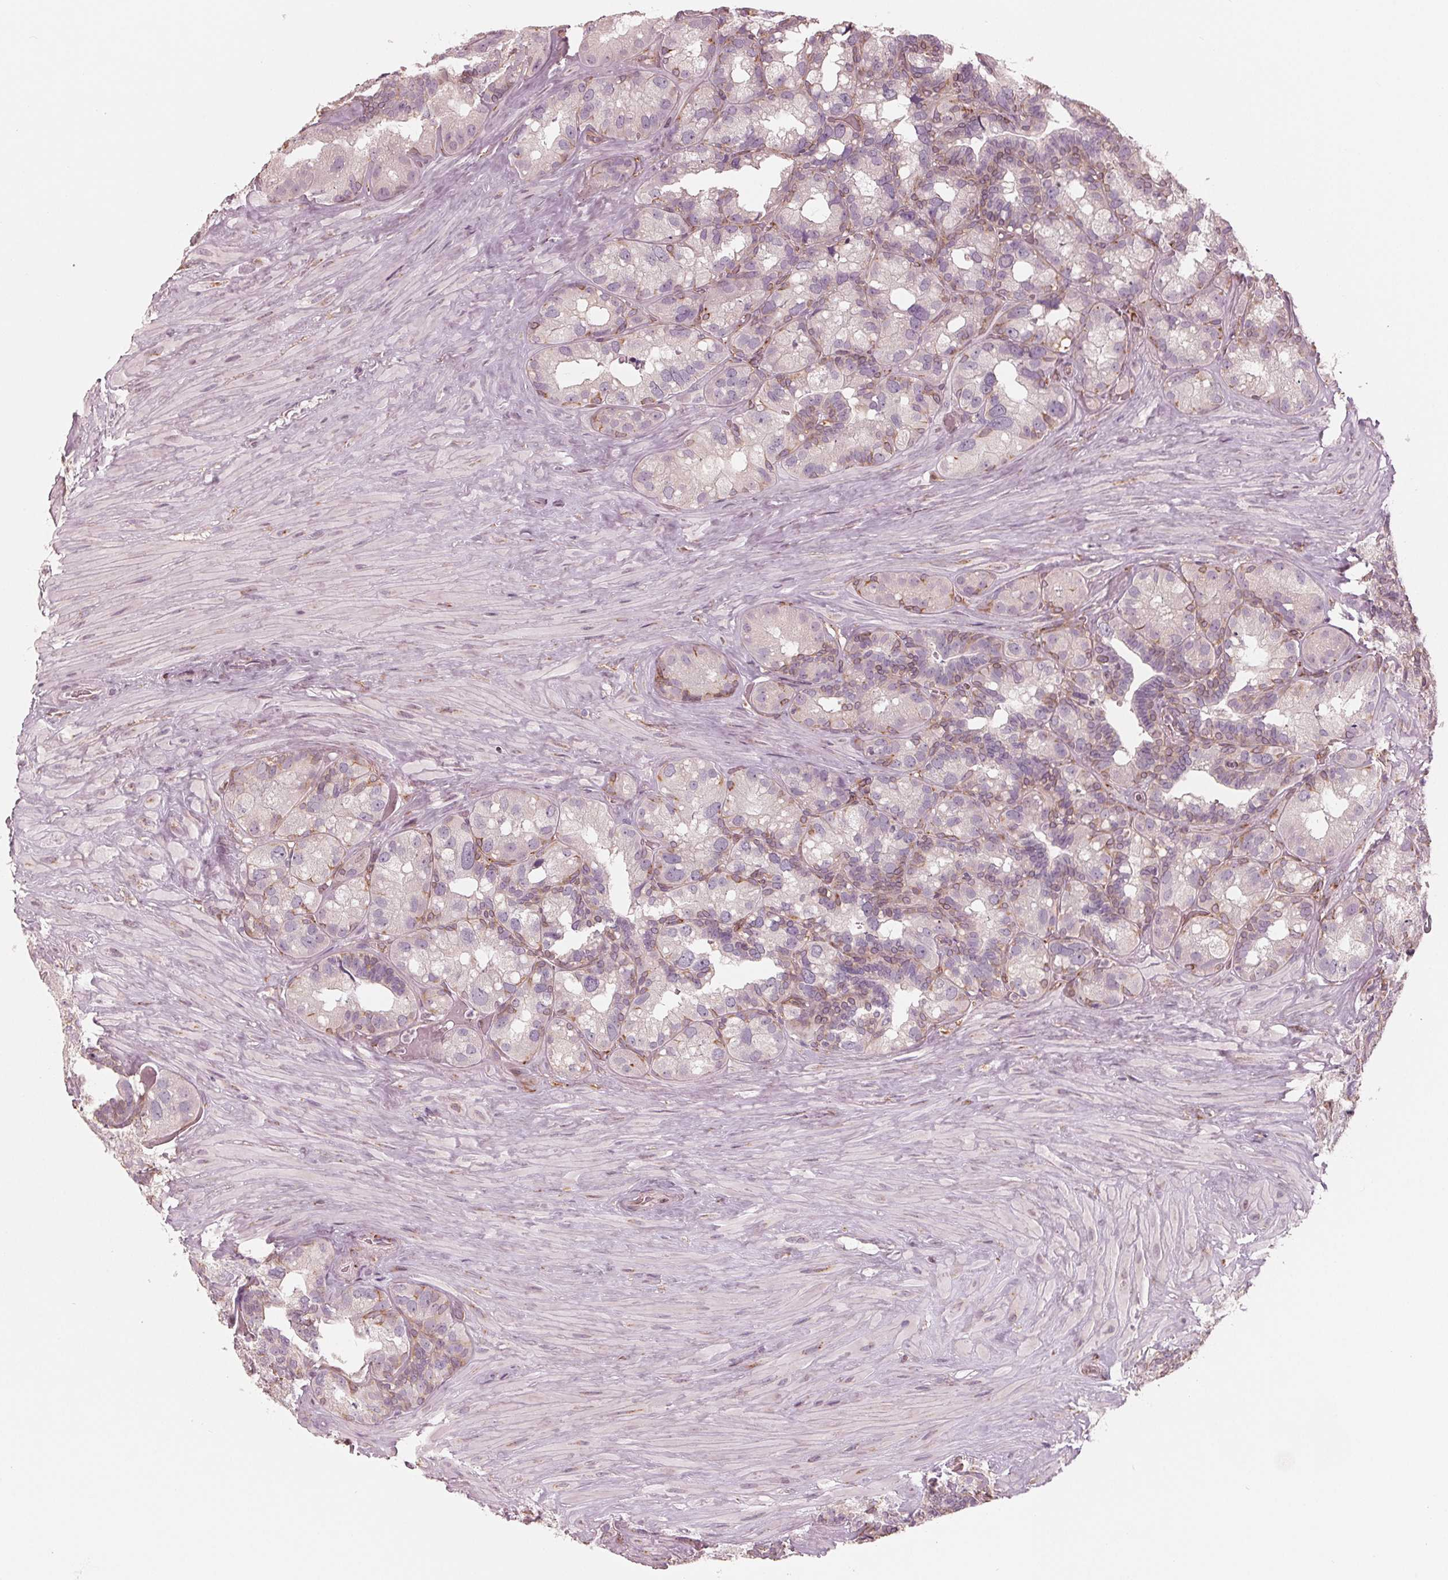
{"staining": {"intensity": "negative", "quantity": "none", "location": "none"}, "tissue": "seminal vesicle", "cell_type": "Glandular cells", "image_type": "normal", "snomed": [{"axis": "morphology", "description": "Normal tissue, NOS"}, {"axis": "topography", "description": "Seminal veicle"}], "caption": "DAB immunohistochemical staining of benign seminal vesicle reveals no significant expression in glandular cells.", "gene": "IKBIP", "patient": {"sex": "male", "age": 60}}